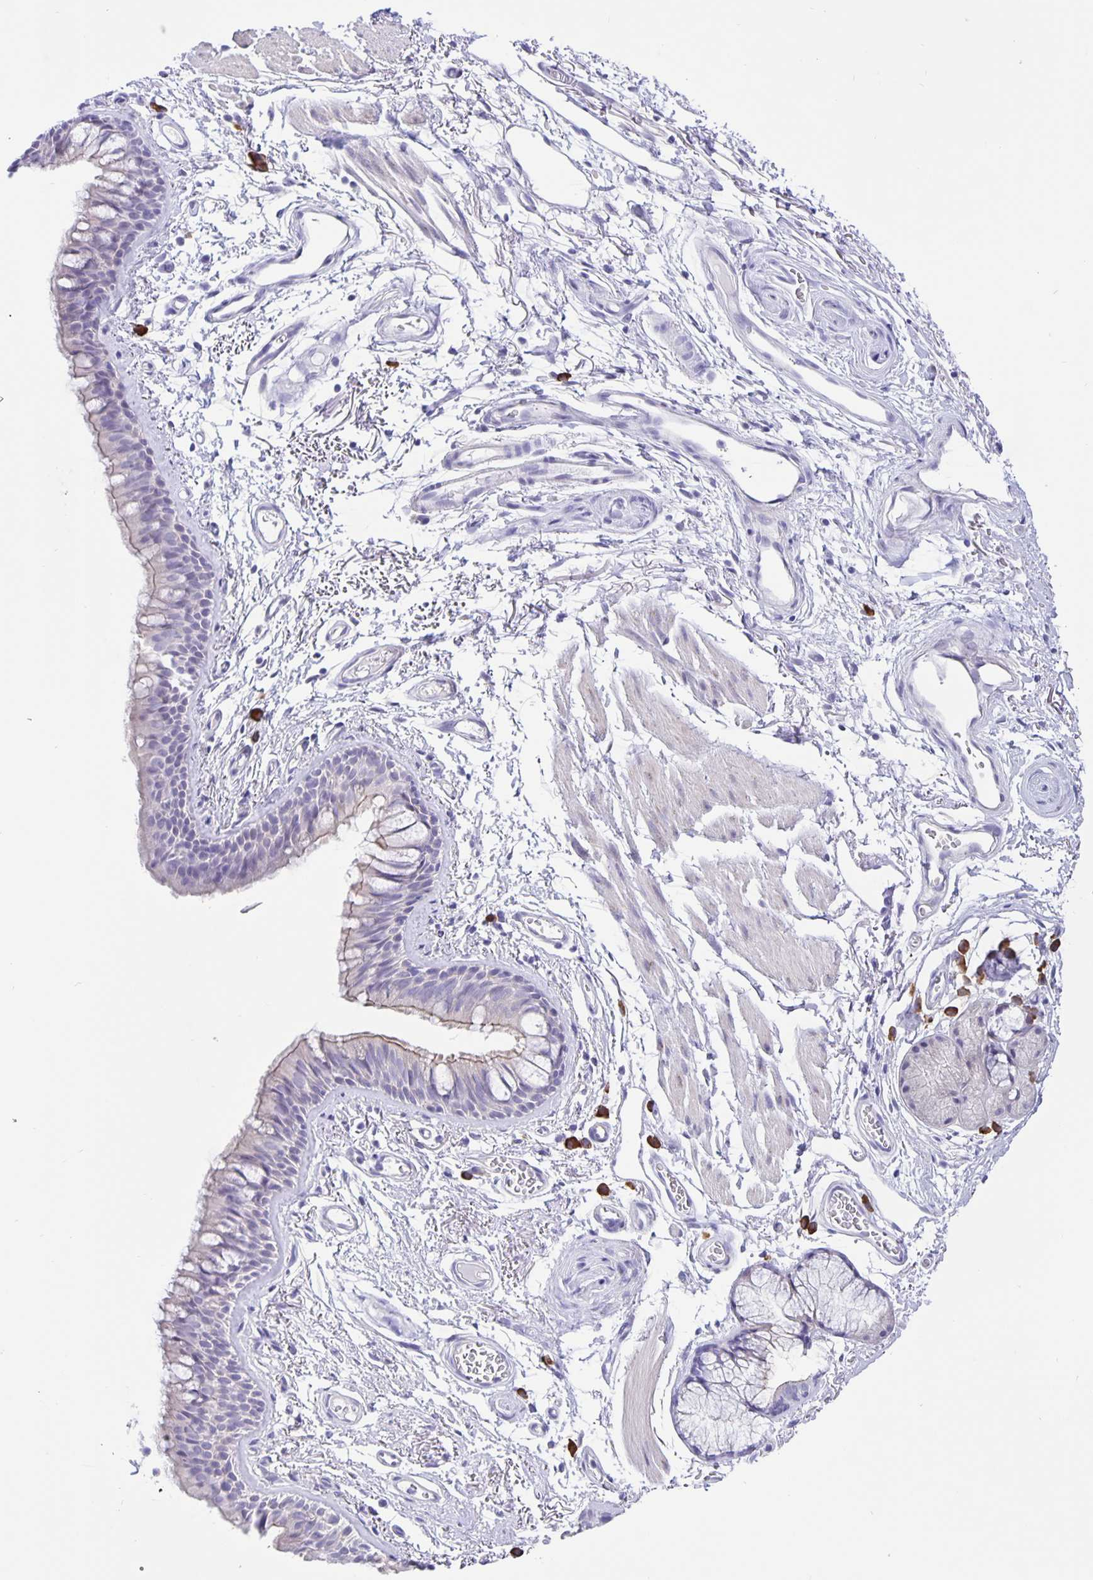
{"staining": {"intensity": "negative", "quantity": "none", "location": "none"}, "tissue": "bronchus", "cell_type": "Respiratory epithelial cells", "image_type": "normal", "snomed": [{"axis": "morphology", "description": "Normal tissue, NOS"}, {"axis": "topography", "description": "Cartilage tissue"}, {"axis": "topography", "description": "Bronchus"}], "caption": "Immunohistochemical staining of benign human bronchus exhibits no significant positivity in respiratory epithelial cells. Brightfield microscopy of immunohistochemistry stained with DAB (brown) and hematoxylin (blue), captured at high magnification.", "gene": "ERMN", "patient": {"sex": "female", "age": 79}}